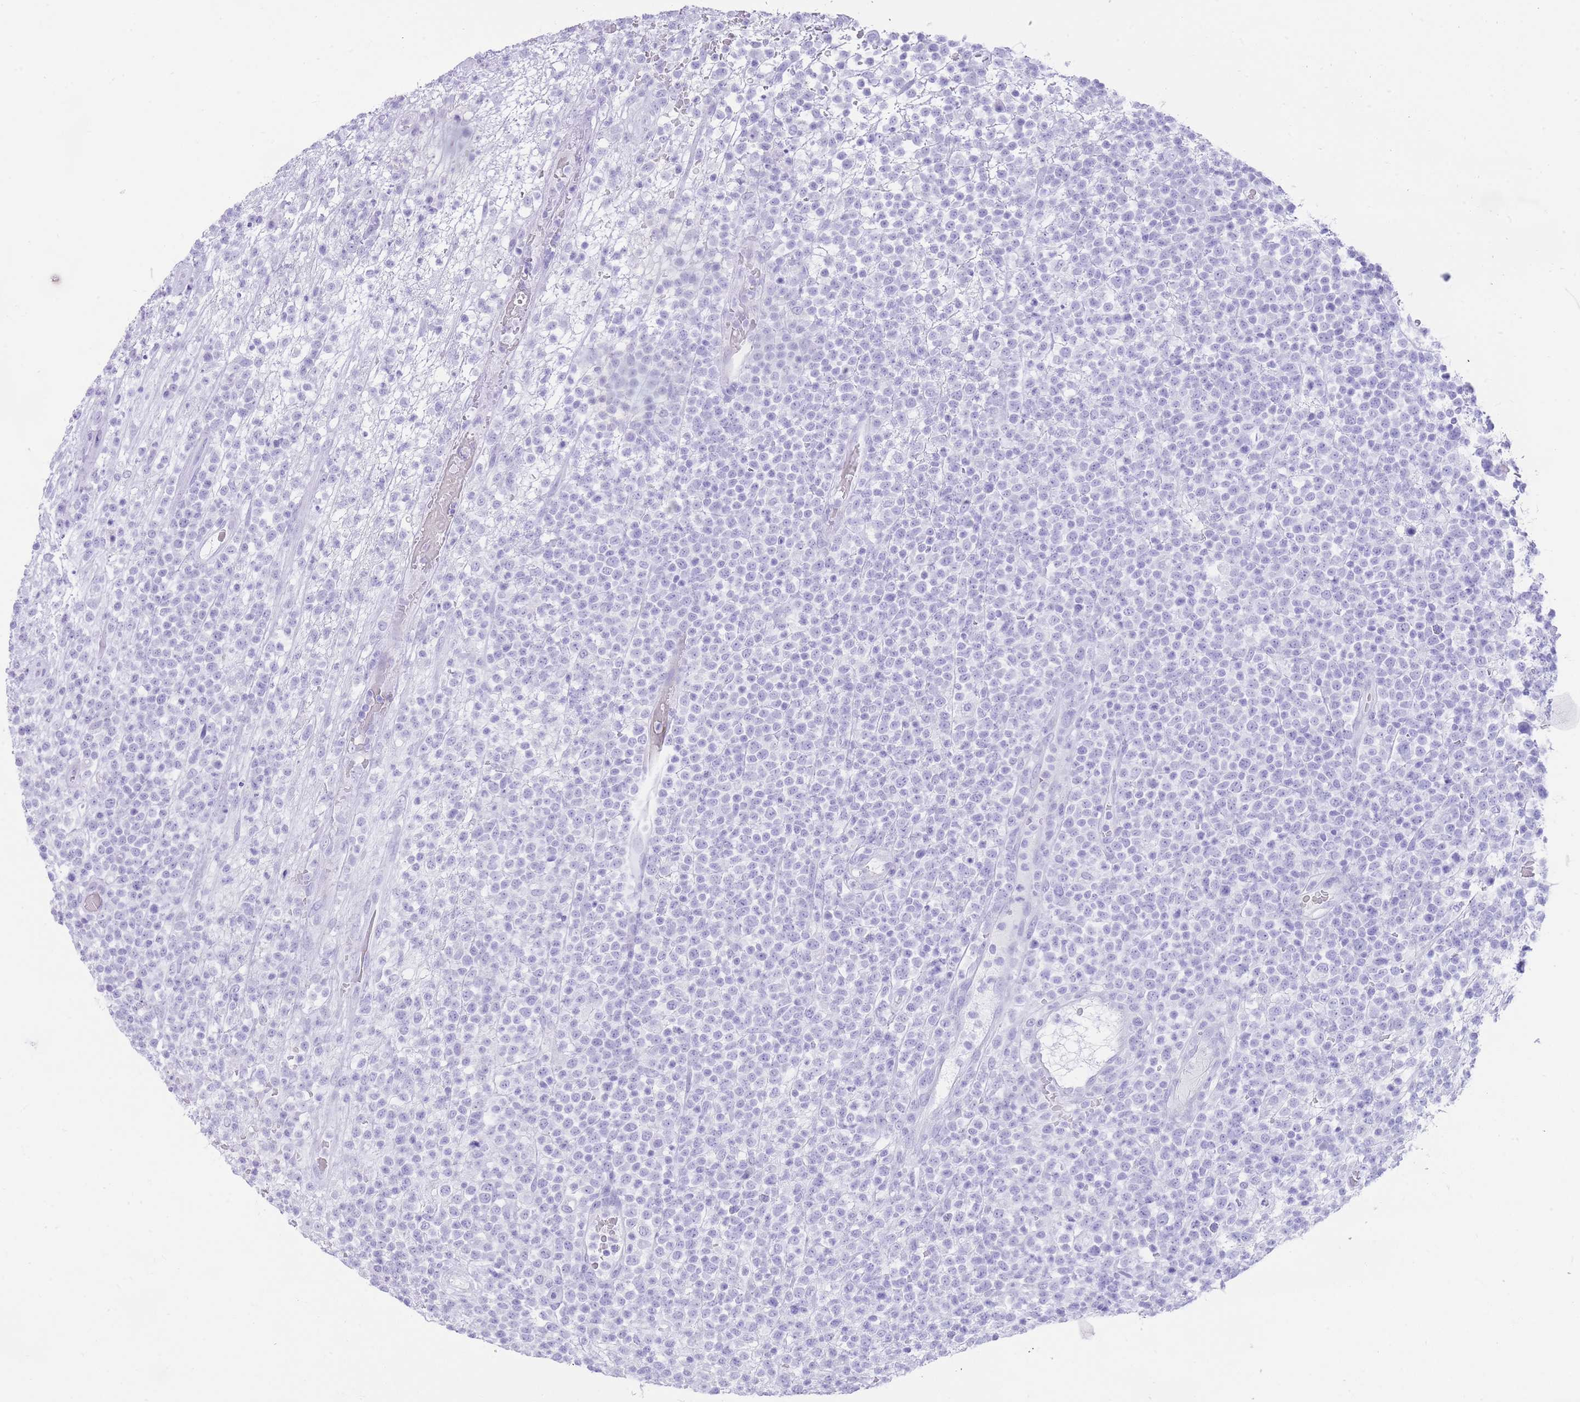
{"staining": {"intensity": "negative", "quantity": "none", "location": "none"}, "tissue": "lymphoma", "cell_type": "Tumor cells", "image_type": "cancer", "snomed": [{"axis": "morphology", "description": "Malignant lymphoma, non-Hodgkin's type, High grade"}, {"axis": "topography", "description": "Colon"}], "caption": "A micrograph of malignant lymphoma, non-Hodgkin's type (high-grade) stained for a protein displays no brown staining in tumor cells. (DAB (3,3'-diaminobenzidine) immunohistochemistry visualized using brightfield microscopy, high magnification).", "gene": "ELOA2", "patient": {"sex": "female", "age": 53}}